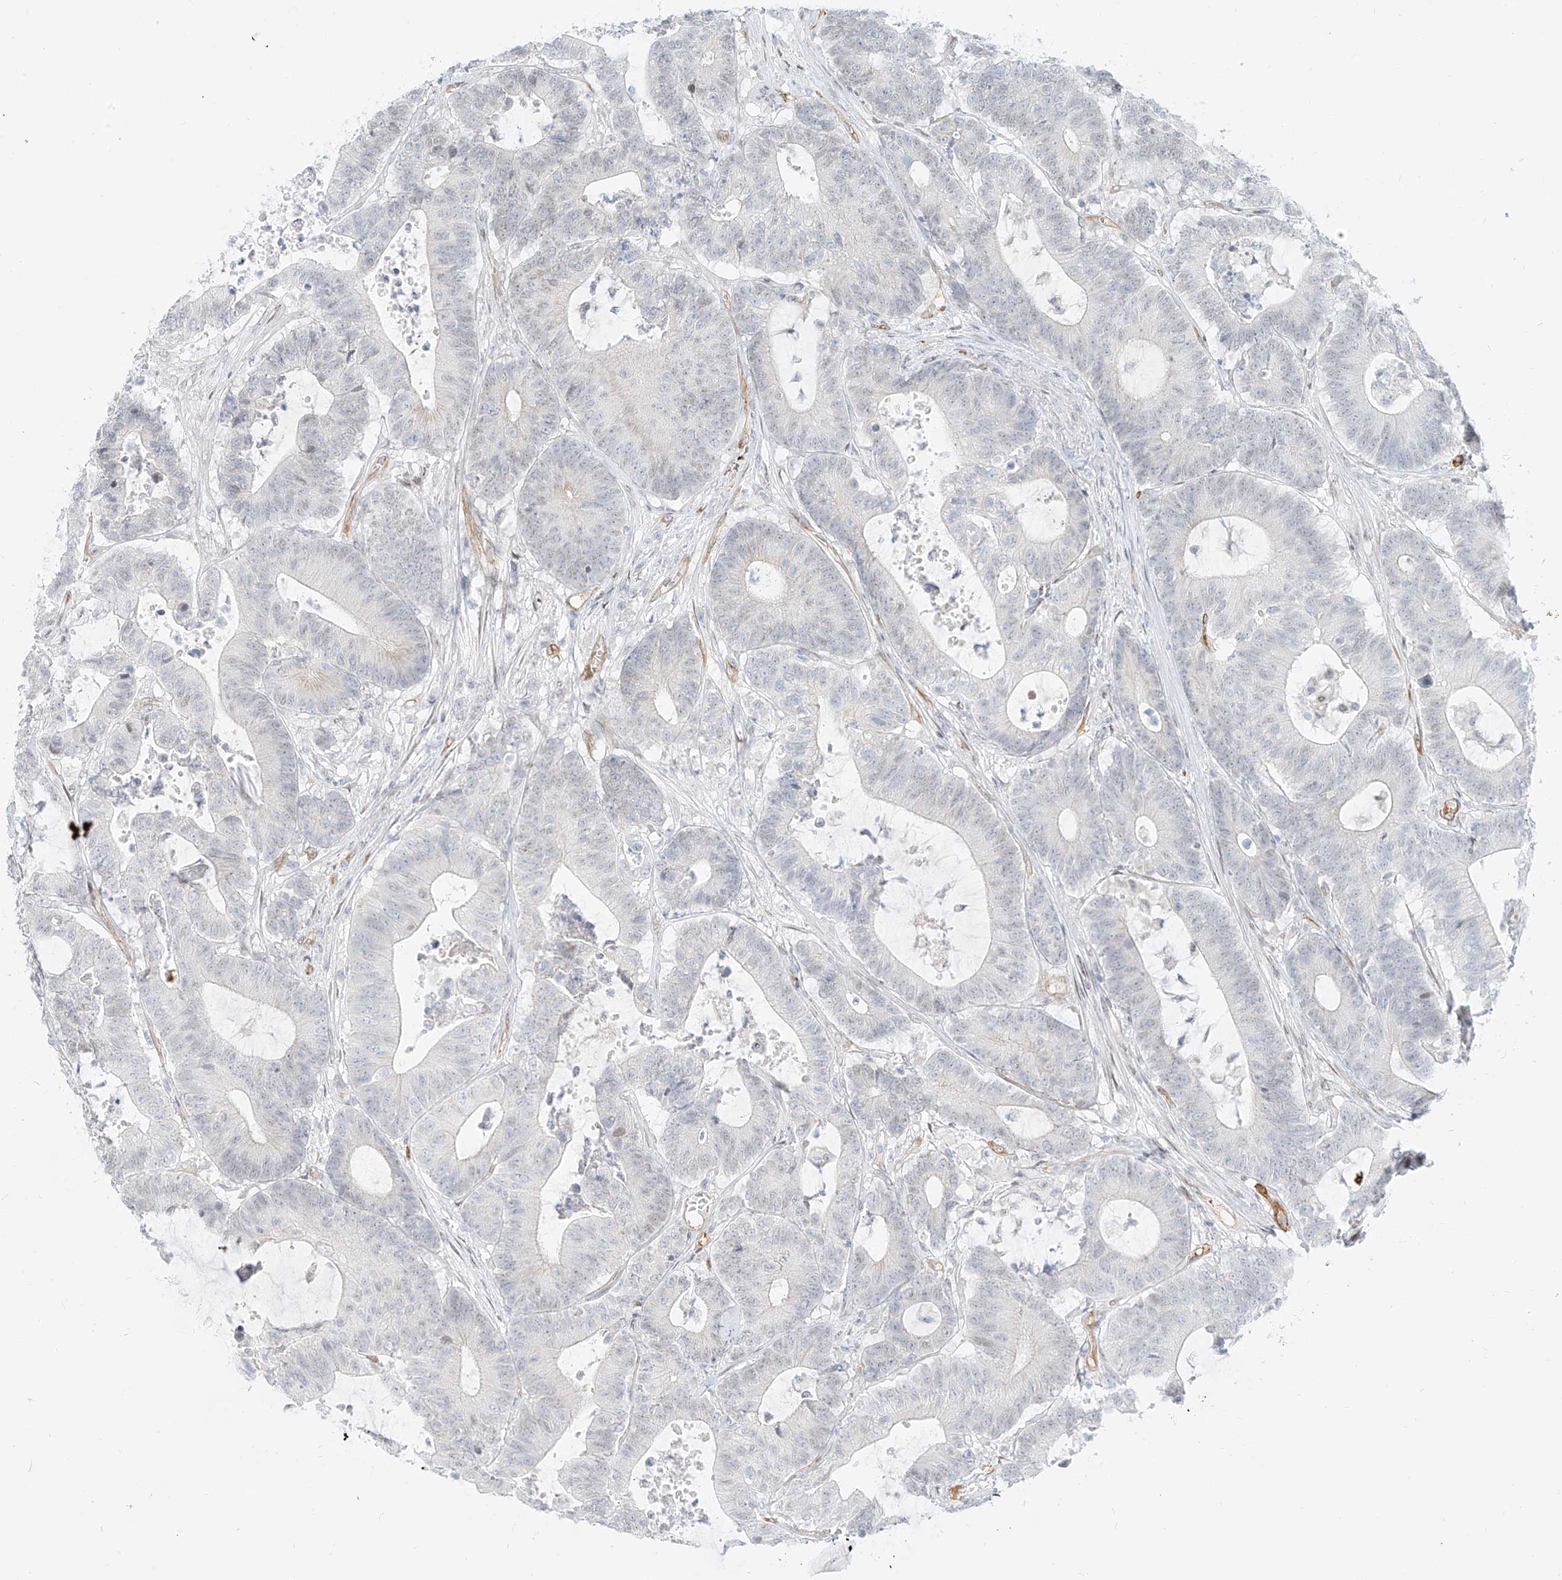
{"staining": {"intensity": "negative", "quantity": "none", "location": "none"}, "tissue": "colorectal cancer", "cell_type": "Tumor cells", "image_type": "cancer", "snomed": [{"axis": "morphology", "description": "Adenocarcinoma, NOS"}, {"axis": "topography", "description": "Colon"}], "caption": "Immunohistochemistry (IHC) of colorectal cancer exhibits no expression in tumor cells.", "gene": "NHSL1", "patient": {"sex": "female", "age": 84}}